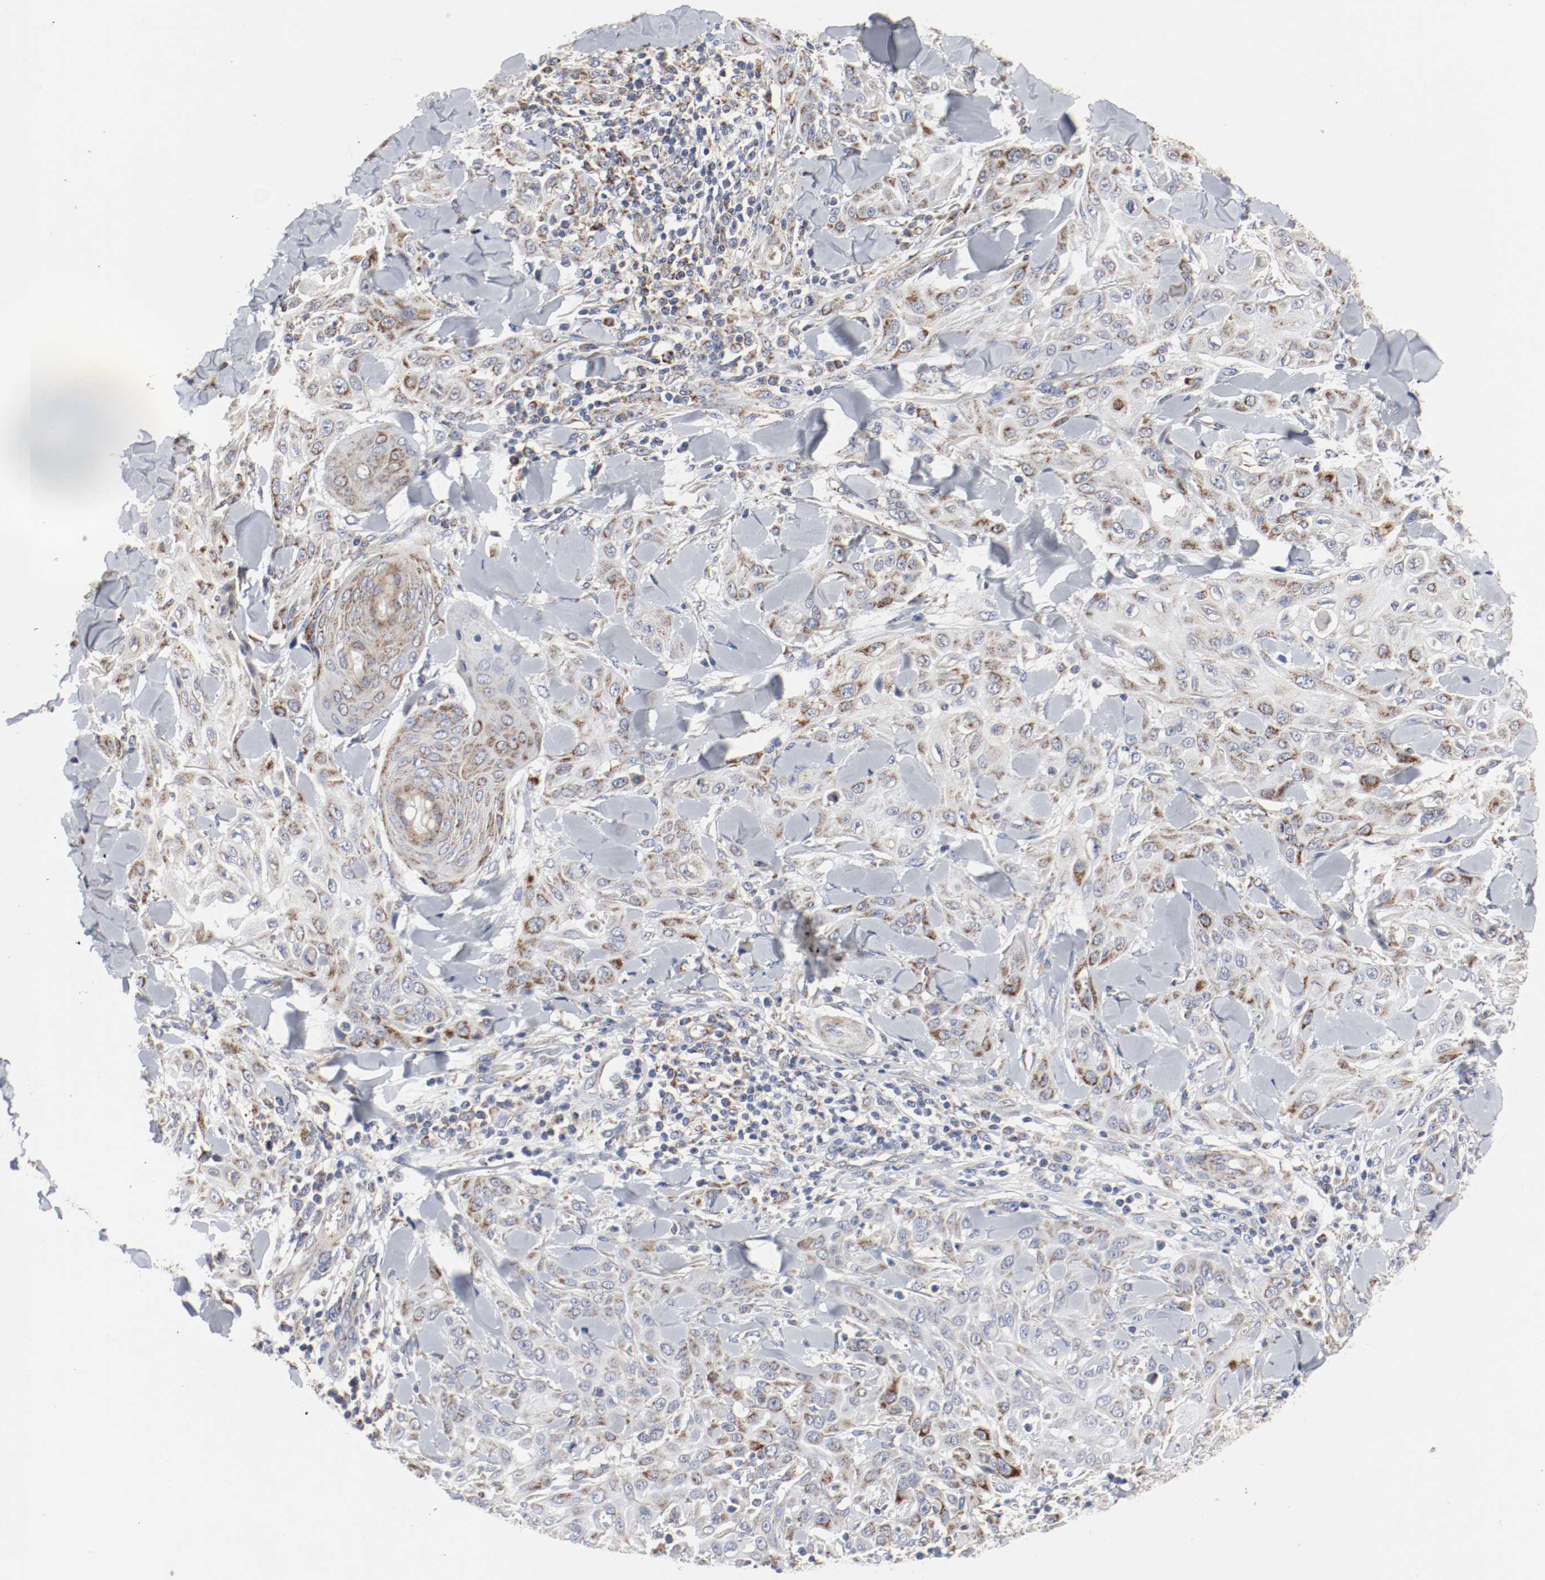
{"staining": {"intensity": "moderate", "quantity": "25%-75%", "location": "cytoplasmic/membranous"}, "tissue": "skin cancer", "cell_type": "Tumor cells", "image_type": "cancer", "snomed": [{"axis": "morphology", "description": "Squamous cell carcinoma, NOS"}, {"axis": "topography", "description": "Skin"}], "caption": "High-power microscopy captured an IHC photomicrograph of skin squamous cell carcinoma, revealing moderate cytoplasmic/membranous positivity in approximately 25%-75% of tumor cells.", "gene": "AFG3L2", "patient": {"sex": "male", "age": 24}}